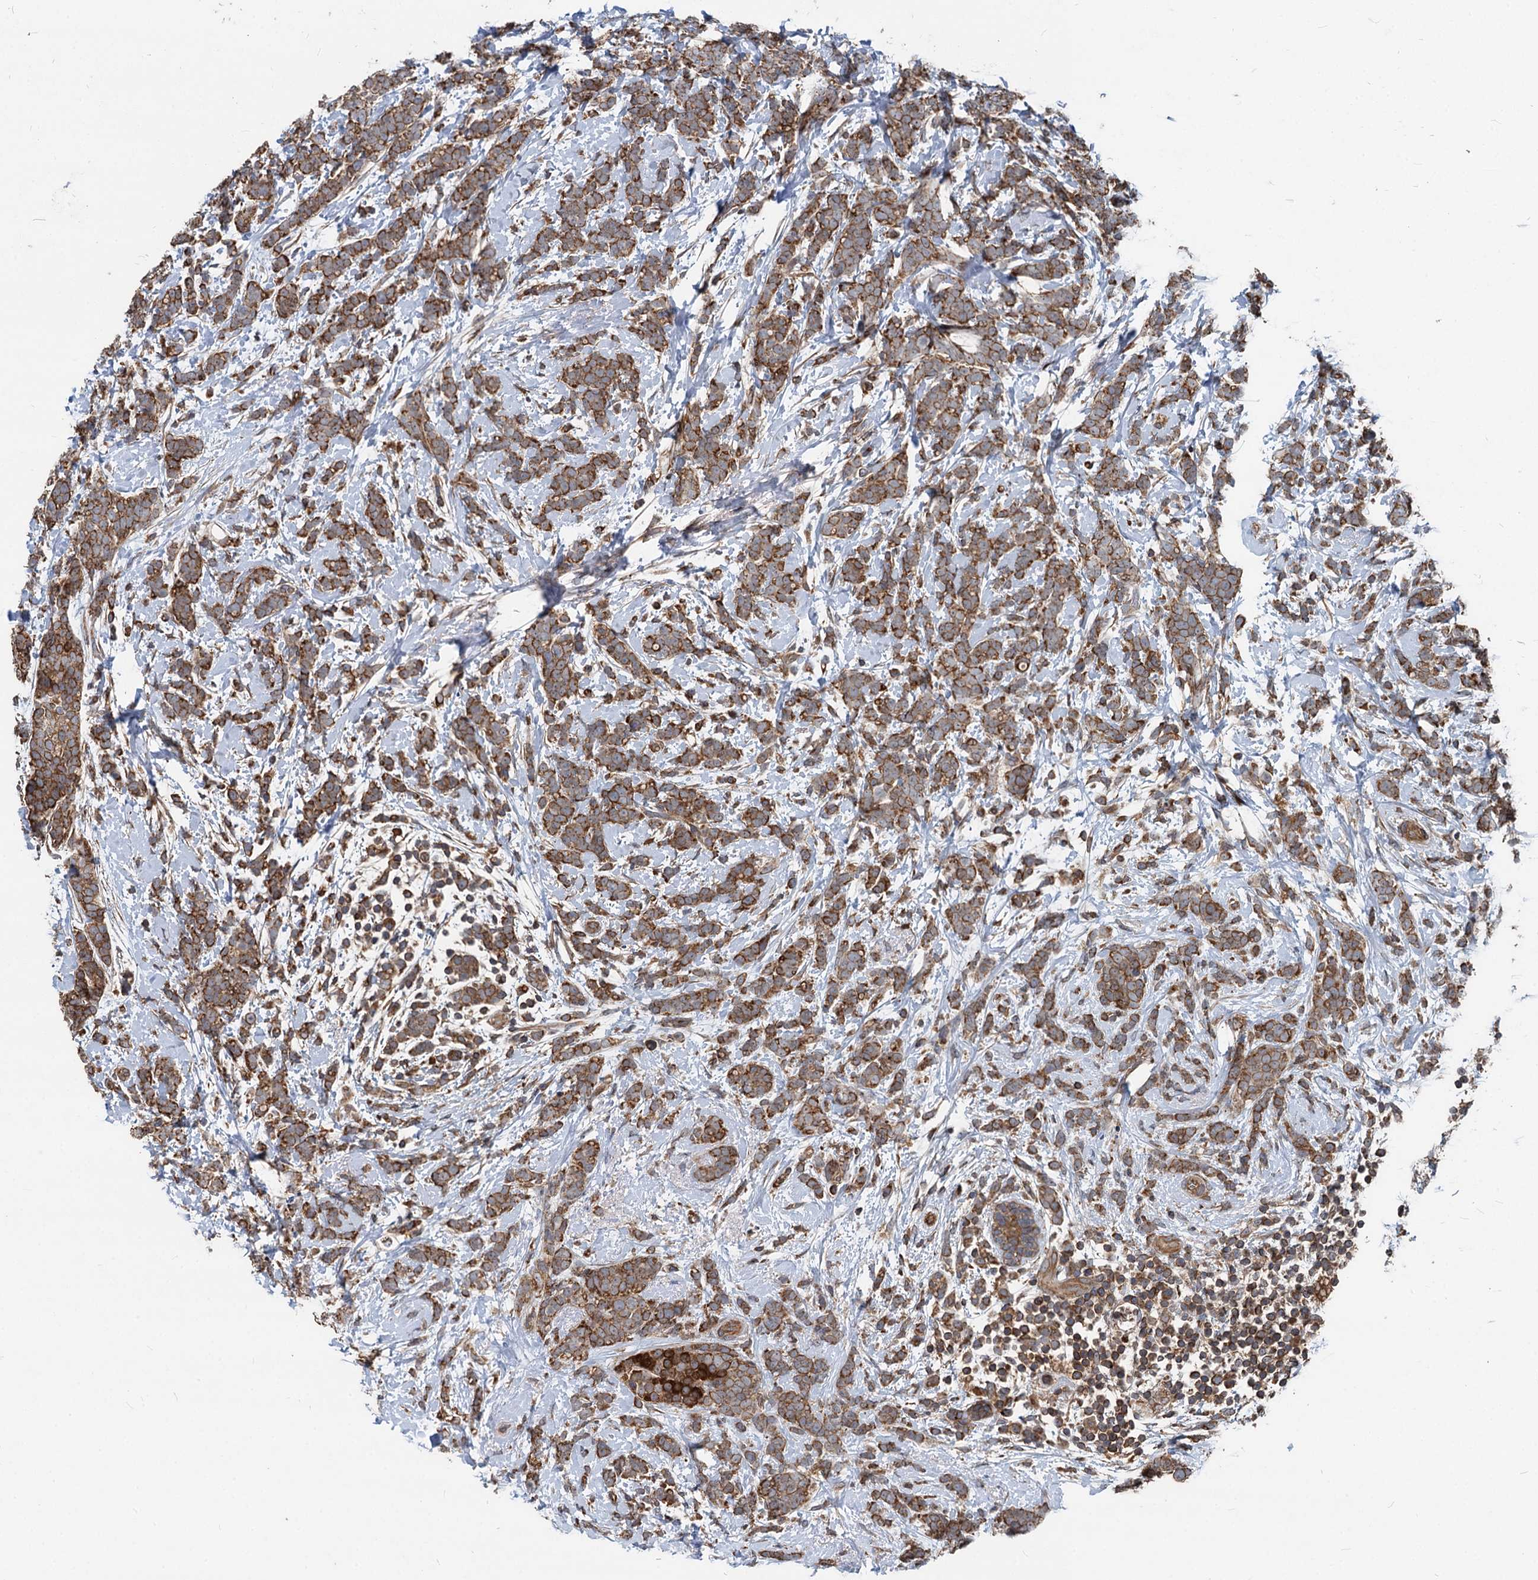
{"staining": {"intensity": "strong", "quantity": ">75%", "location": "cytoplasmic/membranous"}, "tissue": "breast cancer", "cell_type": "Tumor cells", "image_type": "cancer", "snomed": [{"axis": "morphology", "description": "Lobular carcinoma"}, {"axis": "topography", "description": "Breast"}], "caption": "Immunohistochemistry of breast cancer shows high levels of strong cytoplasmic/membranous expression in approximately >75% of tumor cells.", "gene": "STIM1", "patient": {"sex": "female", "age": 58}}